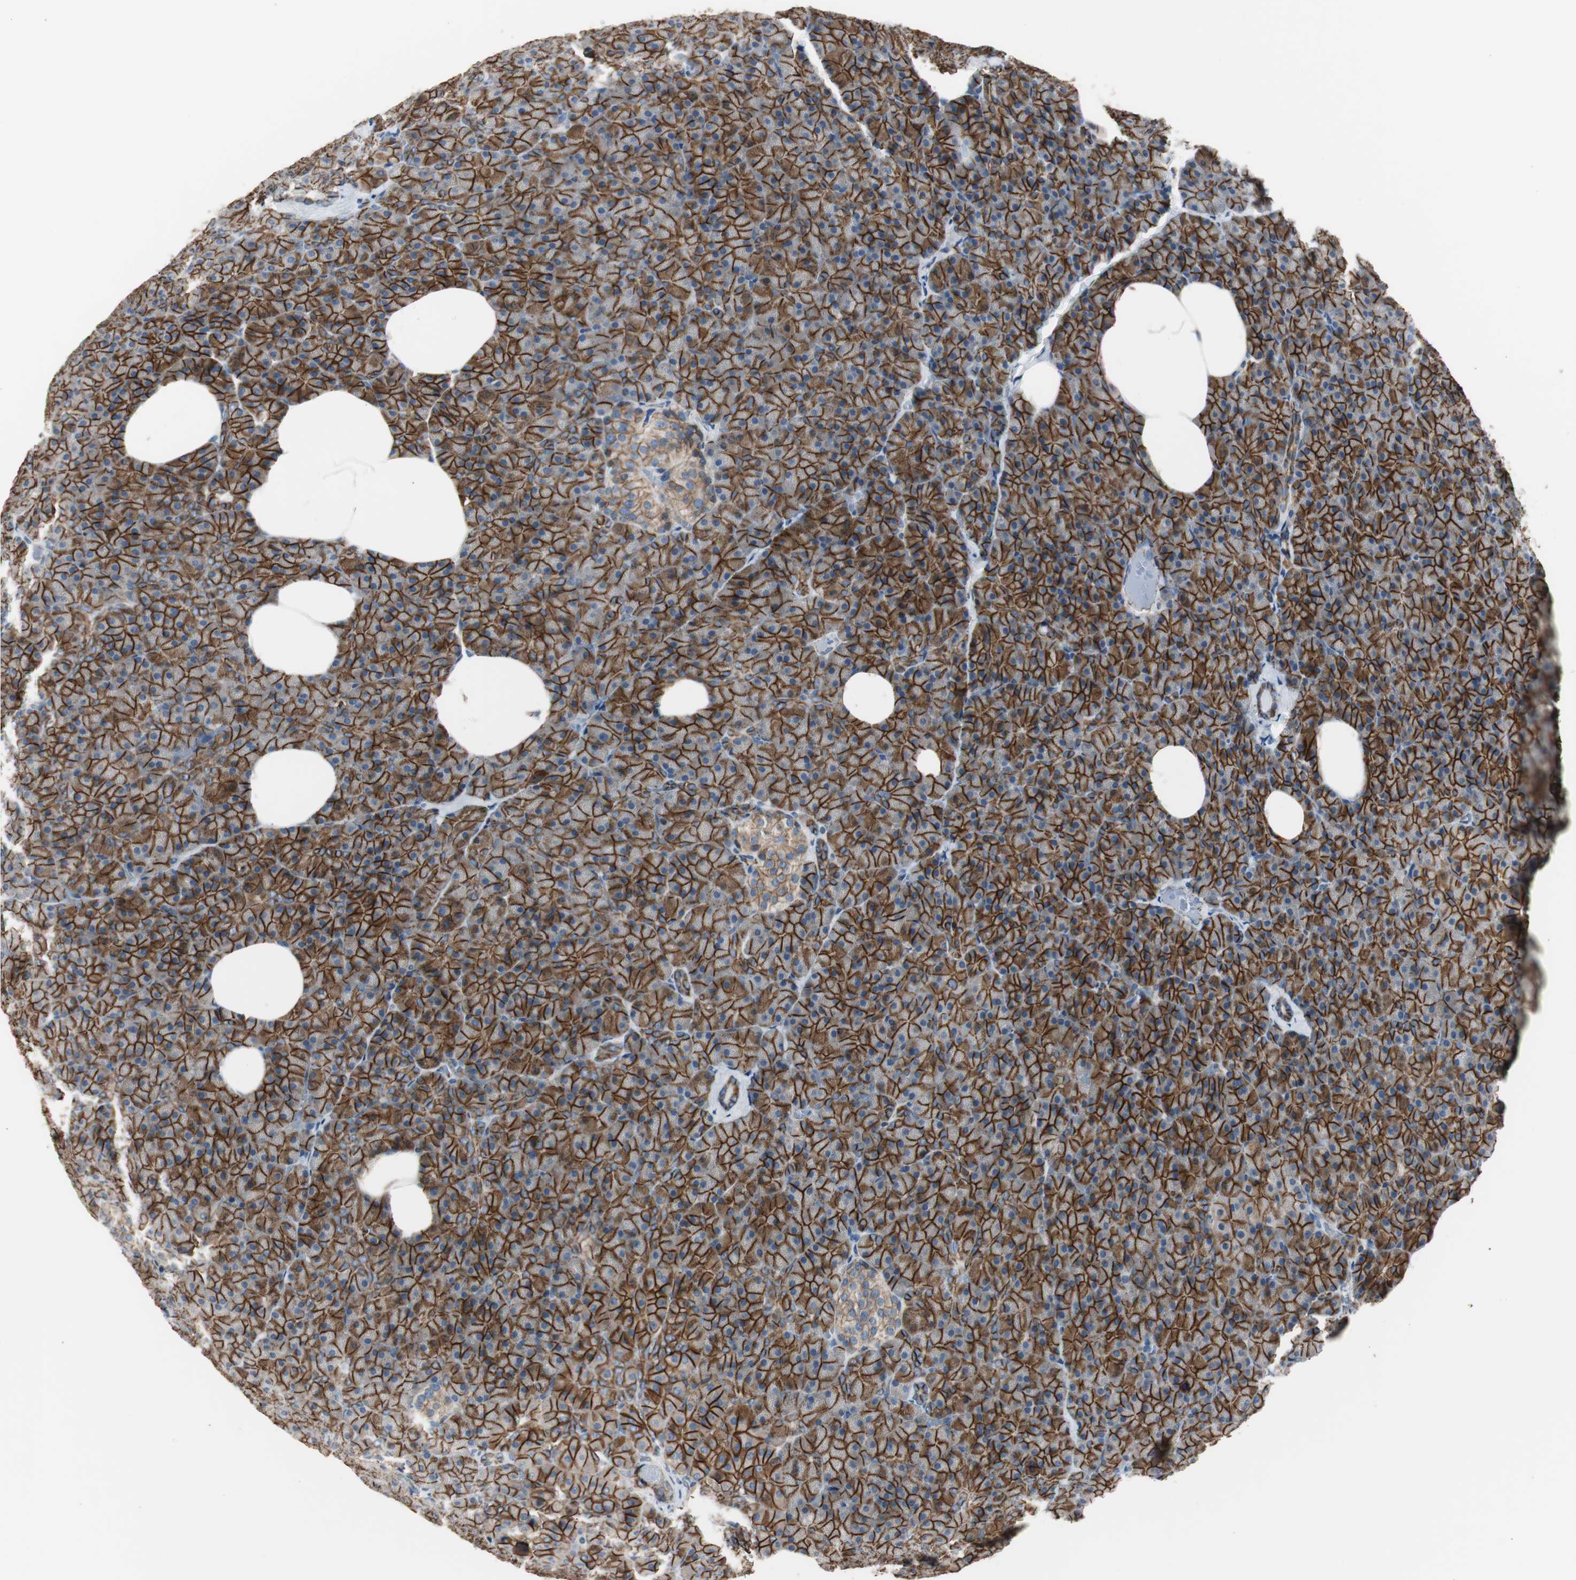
{"staining": {"intensity": "strong", "quantity": ">75%", "location": "cytoplasmic/membranous"}, "tissue": "pancreas", "cell_type": "Exocrine glandular cells", "image_type": "normal", "snomed": [{"axis": "morphology", "description": "Normal tissue, NOS"}, {"axis": "topography", "description": "Pancreas"}], "caption": "Immunohistochemistry histopathology image of unremarkable human pancreas stained for a protein (brown), which displays high levels of strong cytoplasmic/membranous positivity in about >75% of exocrine glandular cells.", "gene": "STXBP4", "patient": {"sex": "female", "age": 35}}